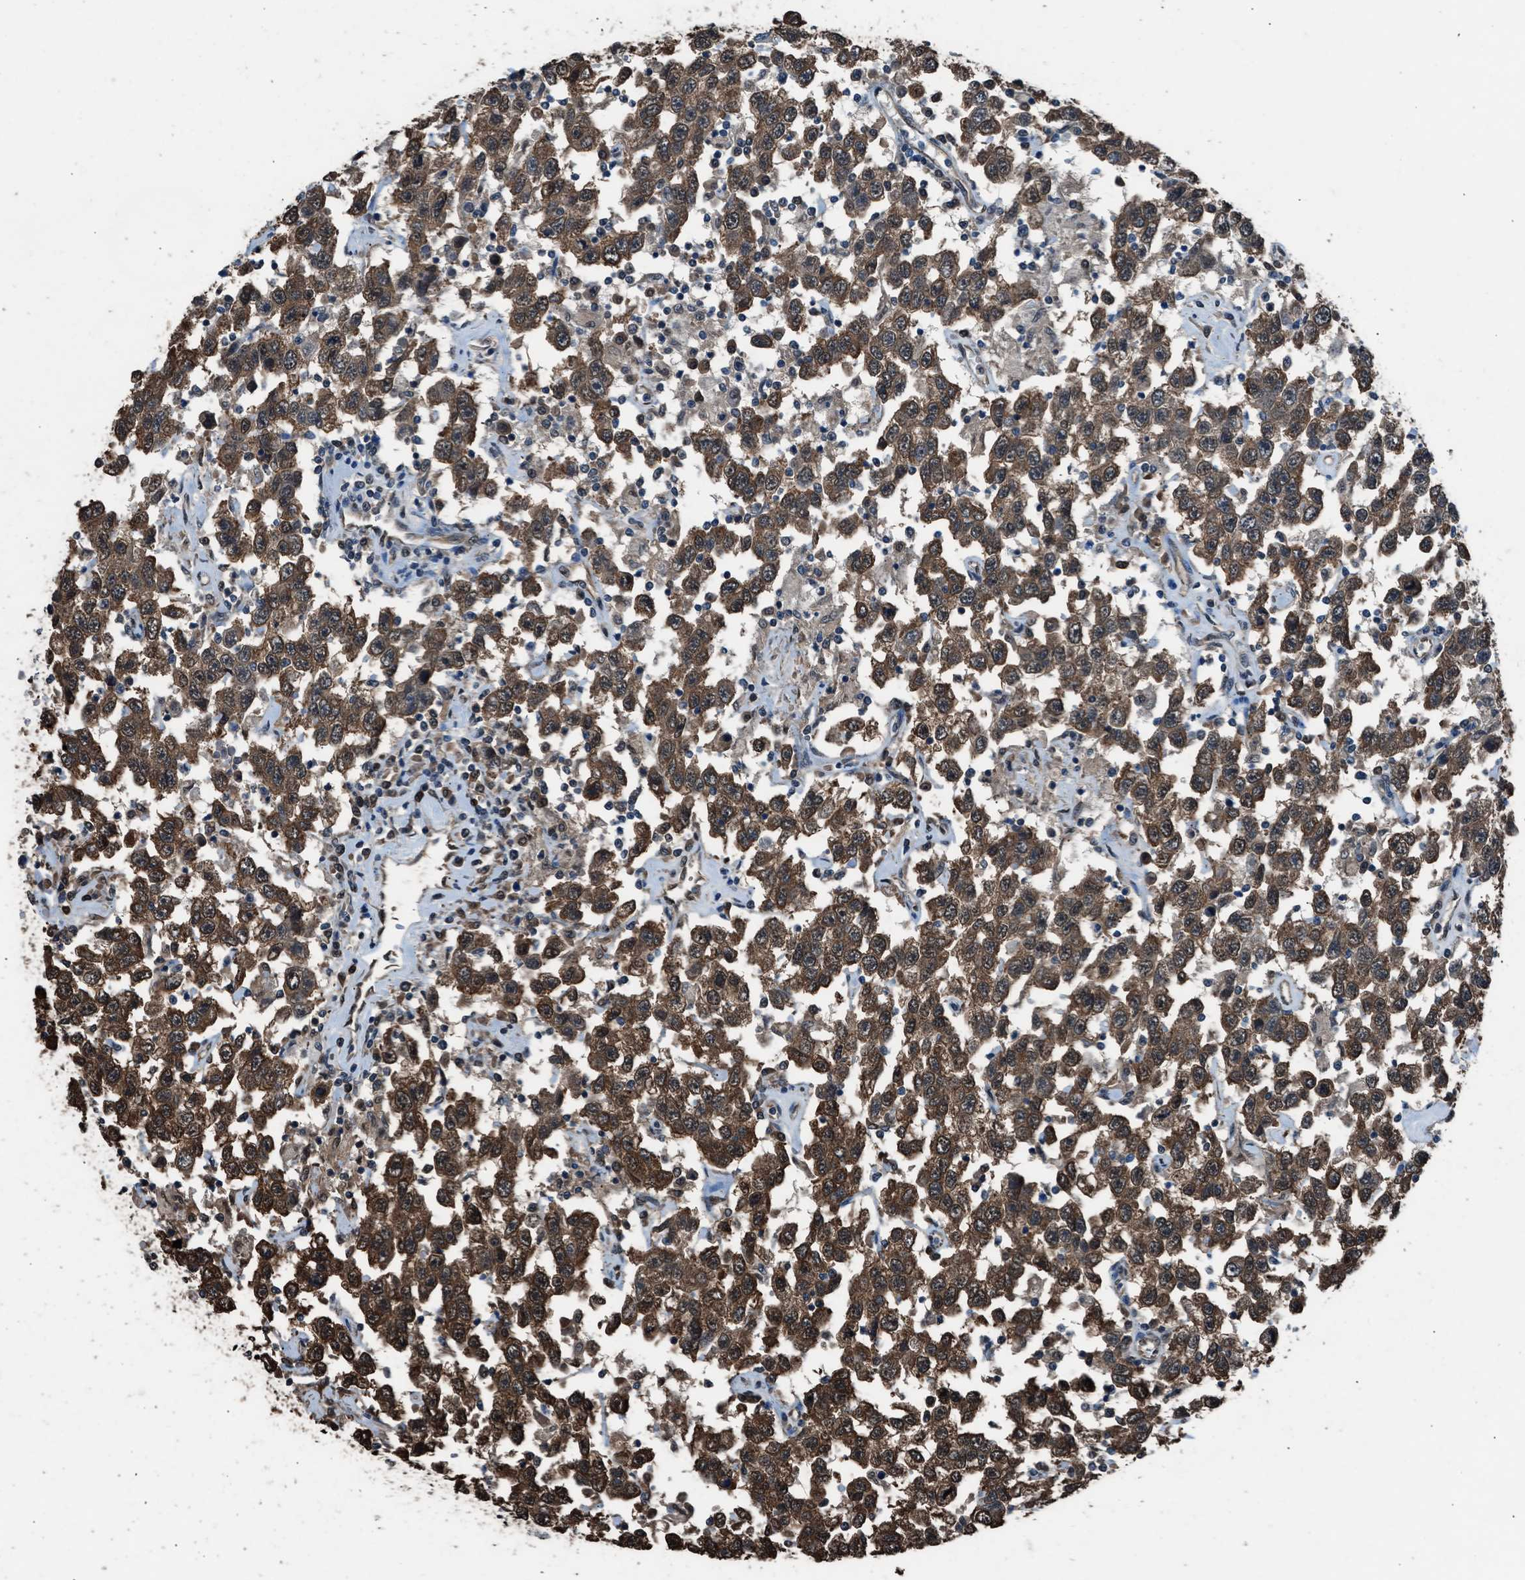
{"staining": {"intensity": "moderate", "quantity": ">75%", "location": "cytoplasmic/membranous,nuclear"}, "tissue": "testis cancer", "cell_type": "Tumor cells", "image_type": "cancer", "snomed": [{"axis": "morphology", "description": "Seminoma, NOS"}, {"axis": "topography", "description": "Testis"}], "caption": "Protein staining exhibits moderate cytoplasmic/membranous and nuclear expression in about >75% of tumor cells in testis cancer (seminoma).", "gene": "YWHAG", "patient": {"sex": "male", "age": 41}}